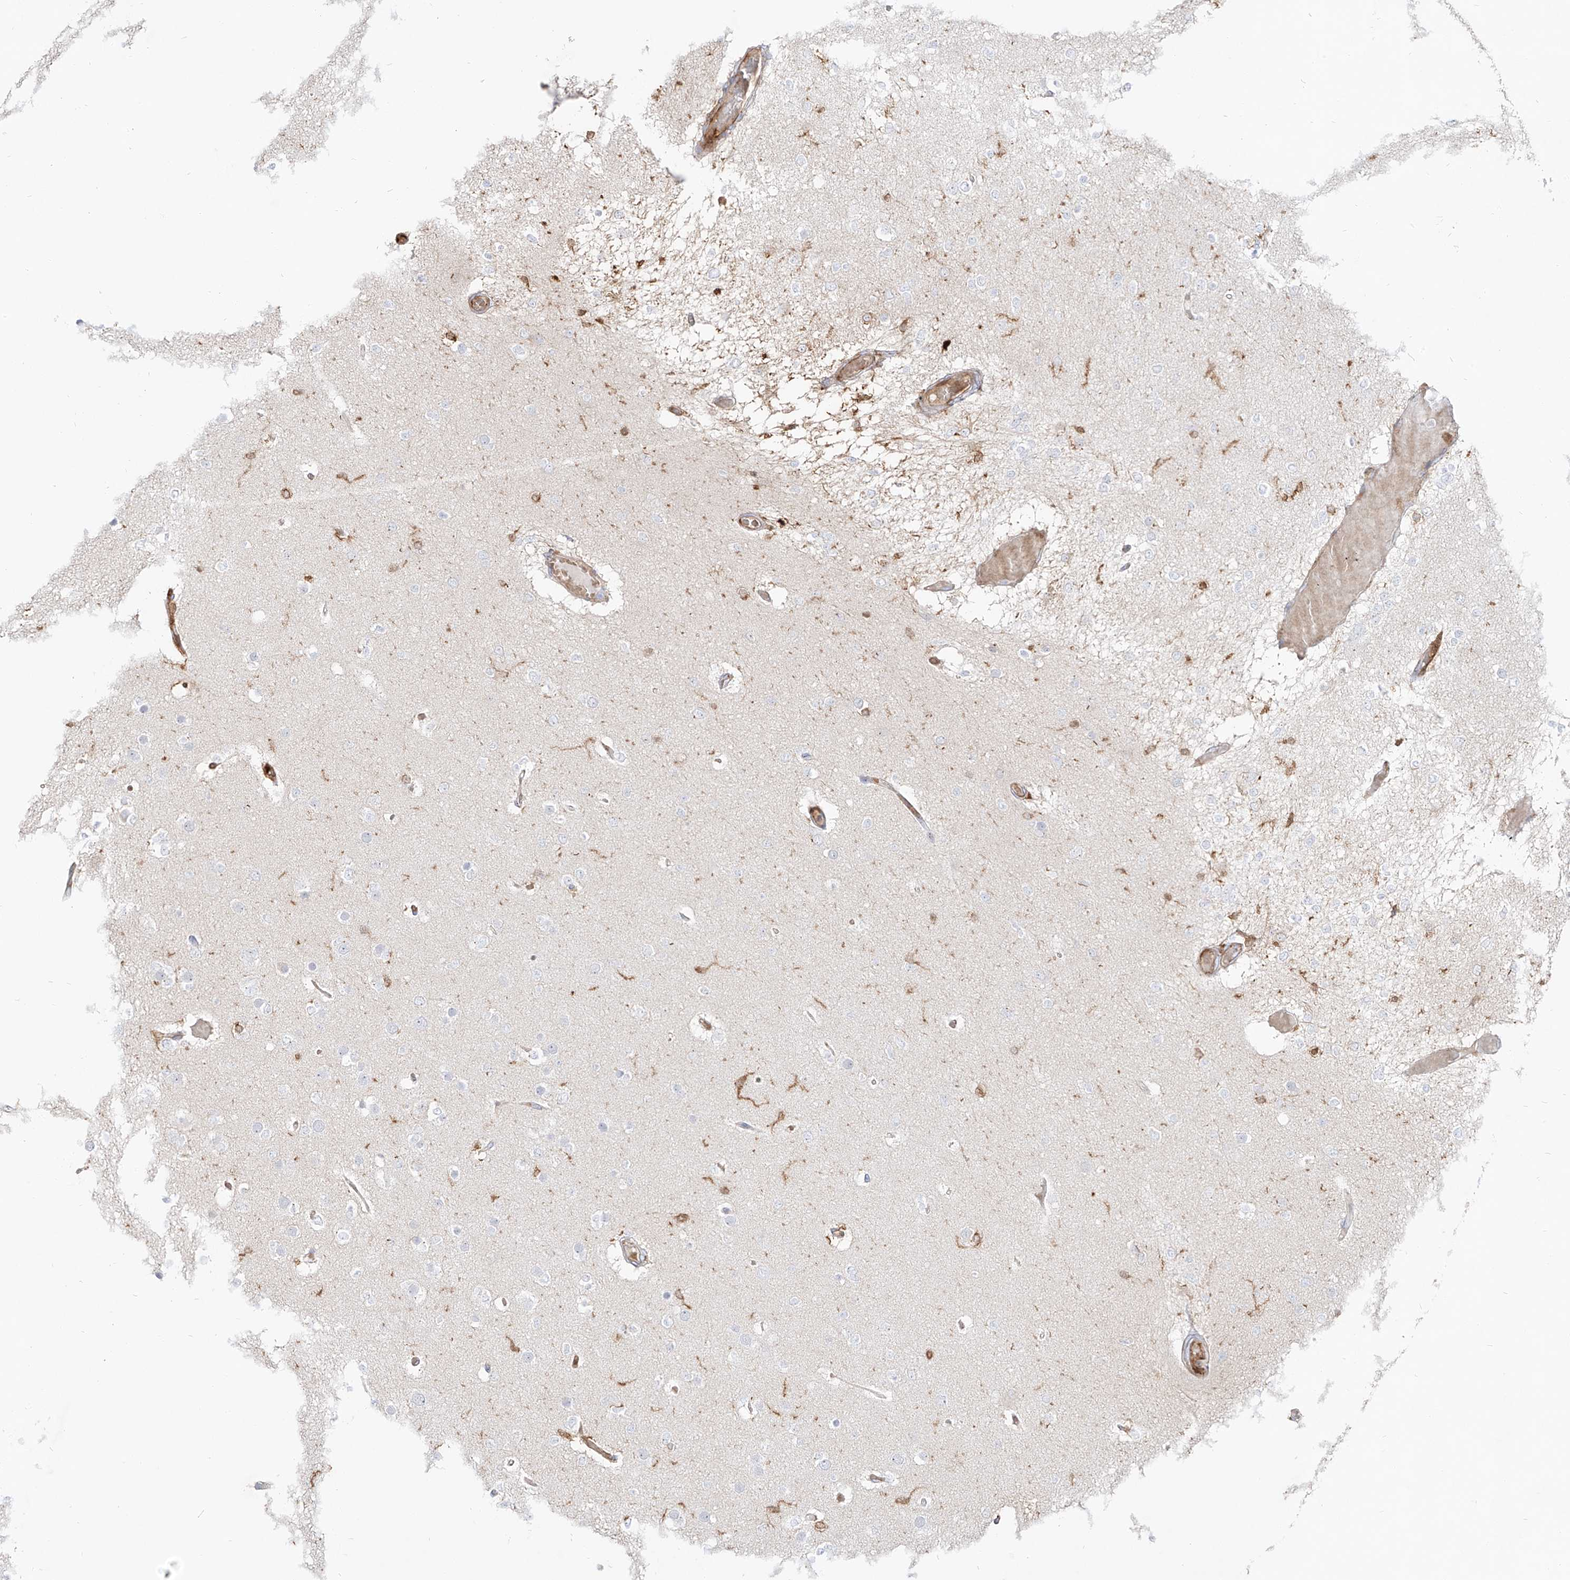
{"staining": {"intensity": "negative", "quantity": "none", "location": "none"}, "tissue": "glioma", "cell_type": "Tumor cells", "image_type": "cancer", "snomed": [{"axis": "morphology", "description": "Glioma, malignant, Low grade"}, {"axis": "topography", "description": "Brain"}], "caption": "IHC micrograph of neoplastic tissue: human glioma stained with DAB (3,3'-diaminobenzidine) reveals no significant protein staining in tumor cells. (DAB (3,3'-diaminobenzidine) immunohistochemistry with hematoxylin counter stain).", "gene": "KYNU", "patient": {"sex": "female", "age": 22}}